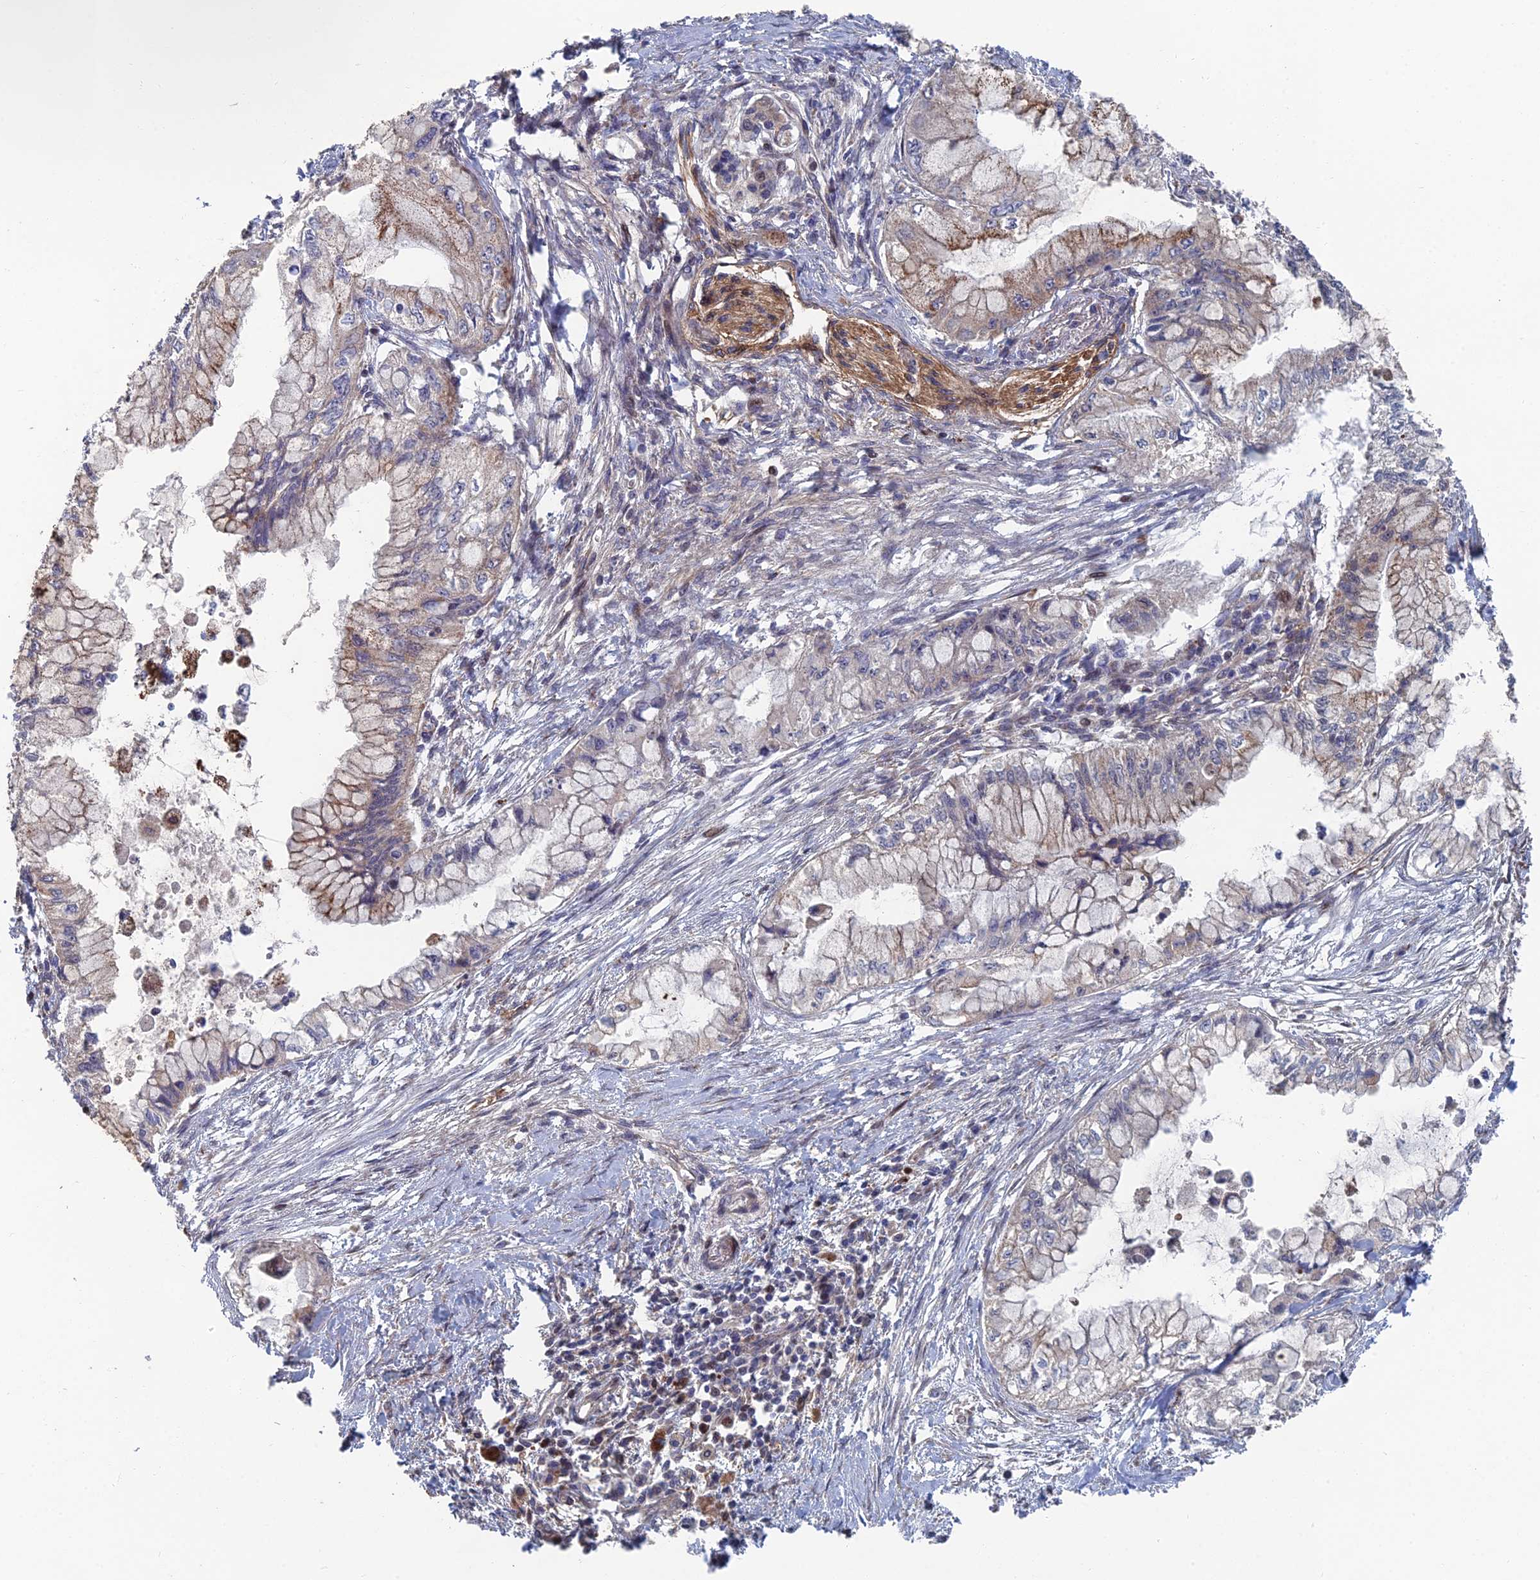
{"staining": {"intensity": "moderate", "quantity": "<25%", "location": "cytoplasmic/membranous"}, "tissue": "pancreatic cancer", "cell_type": "Tumor cells", "image_type": "cancer", "snomed": [{"axis": "morphology", "description": "Adenocarcinoma, NOS"}, {"axis": "topography", "description": "Pancreas"}], "caption": "A brown stain shows moderate cytoplasmic/membranous expression of a protein in pancreatic adenocarcinoma tumor cells. (DAB (3,3'-diaminobenzidine) = brown stain, brightfield microscopy at high magnification).", "gene": "GTF2IRD1", "patient": {"sex": "male", "age": 48}}